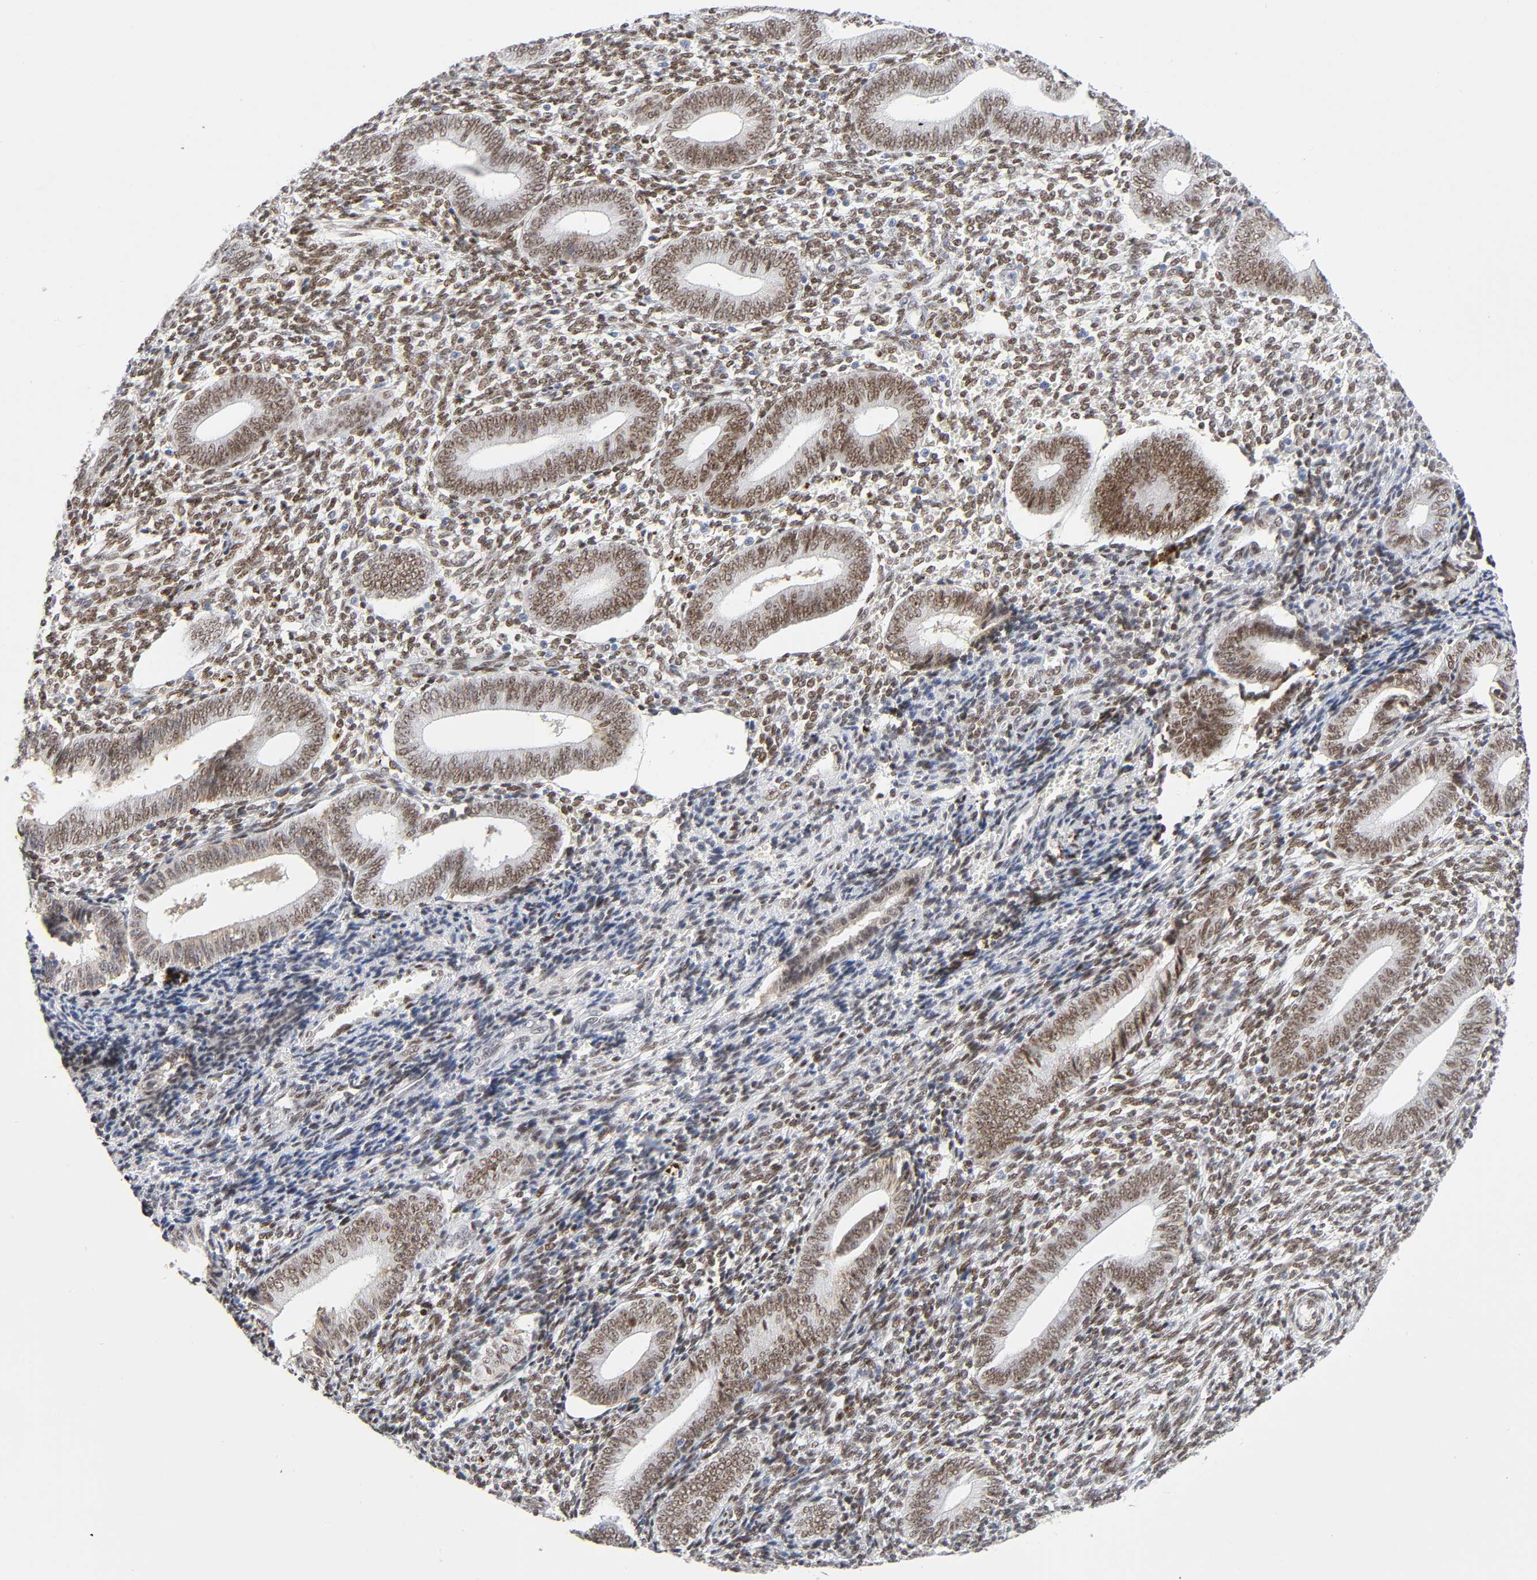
{"staining": {"intensity": "moderate", "quantity": ">75%", "location": "nuclear"}, "tissue": "endometrium", "cell_type": "Cells in endometrial stroma", "image_type": "normal", "snomed": [{"axis": "morphology", "description": "Normal tissue, NOS"}, {"axis": "topography", "description": "Uterus"}, {"axis": "topography", "description": "Endometrium"}], "caption": "Protein staining of benign endometrium reveals moderate nuclear expression in about >75% of cells in endometrial stroma. (DAB = brown stain, brightfield microscopy at high magnification).", "gene": "NFIC", "patient": {"sex": "female", "age": 33}}